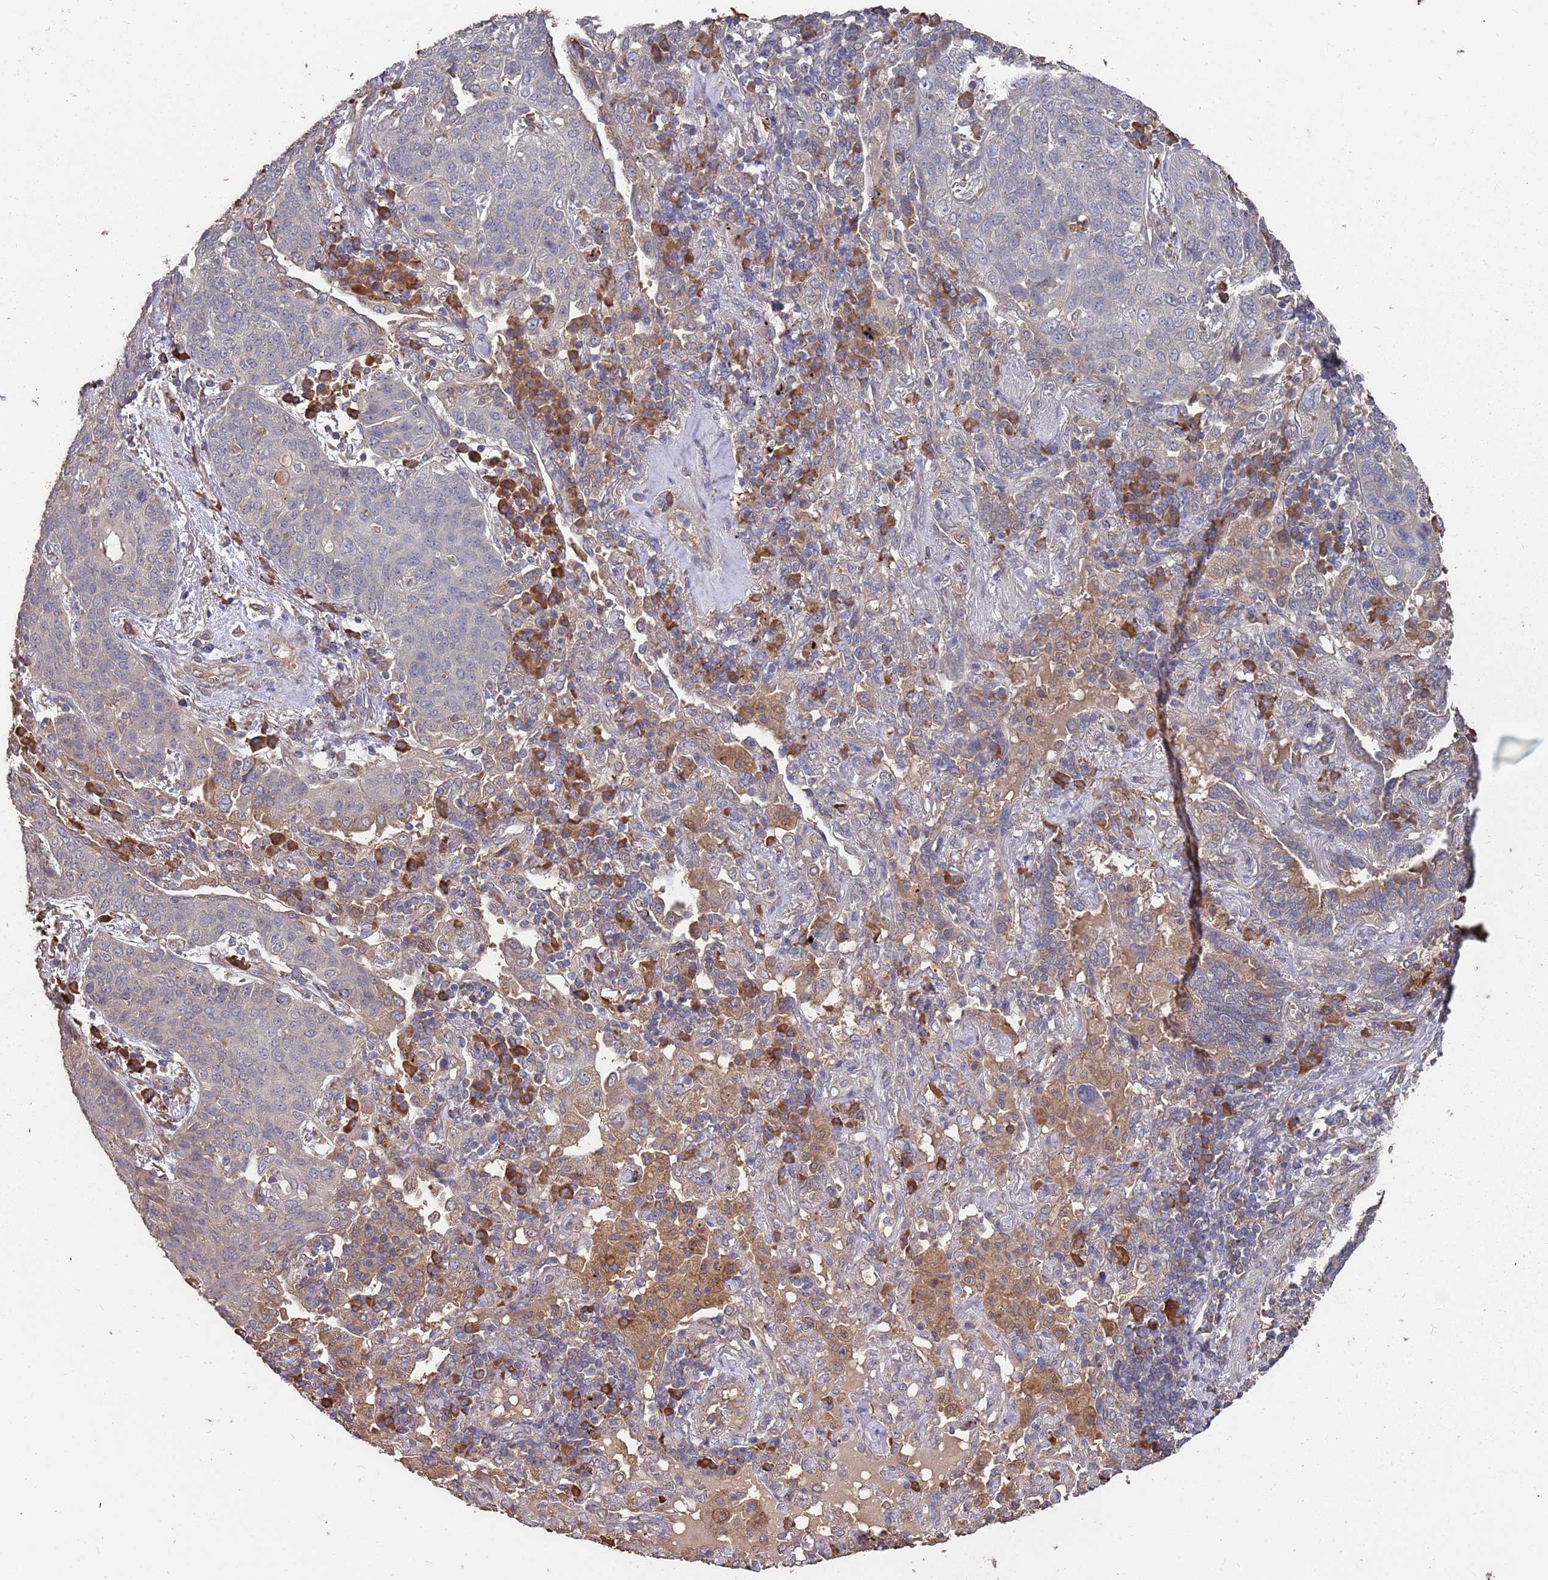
{"staining": {"intensity": "moderate", "quantity": "<25%", "location": "cytoplasmic/membranous"}, "tissue": "lung cancer", "cell_type": "Tumor cells", "image_type": "cancer", "snomed": [{"axis": "morphology", "description": "Squamous cell carcinoma, NOS"}, {"axis": "topography", "description": "Lung"}], "caption": "Tumor cells show low levels of moderate cytoplasmic/membranous positivity in about <25% of cells in lung cancer. (Stains: DAB (3,3'-diaminobenzidine) in brown, nuclei in blue, Microscopy: brightfield microscopy at high magnification).", "gene": "ATG5", "patient": {"sex": "female", "age": 70}}